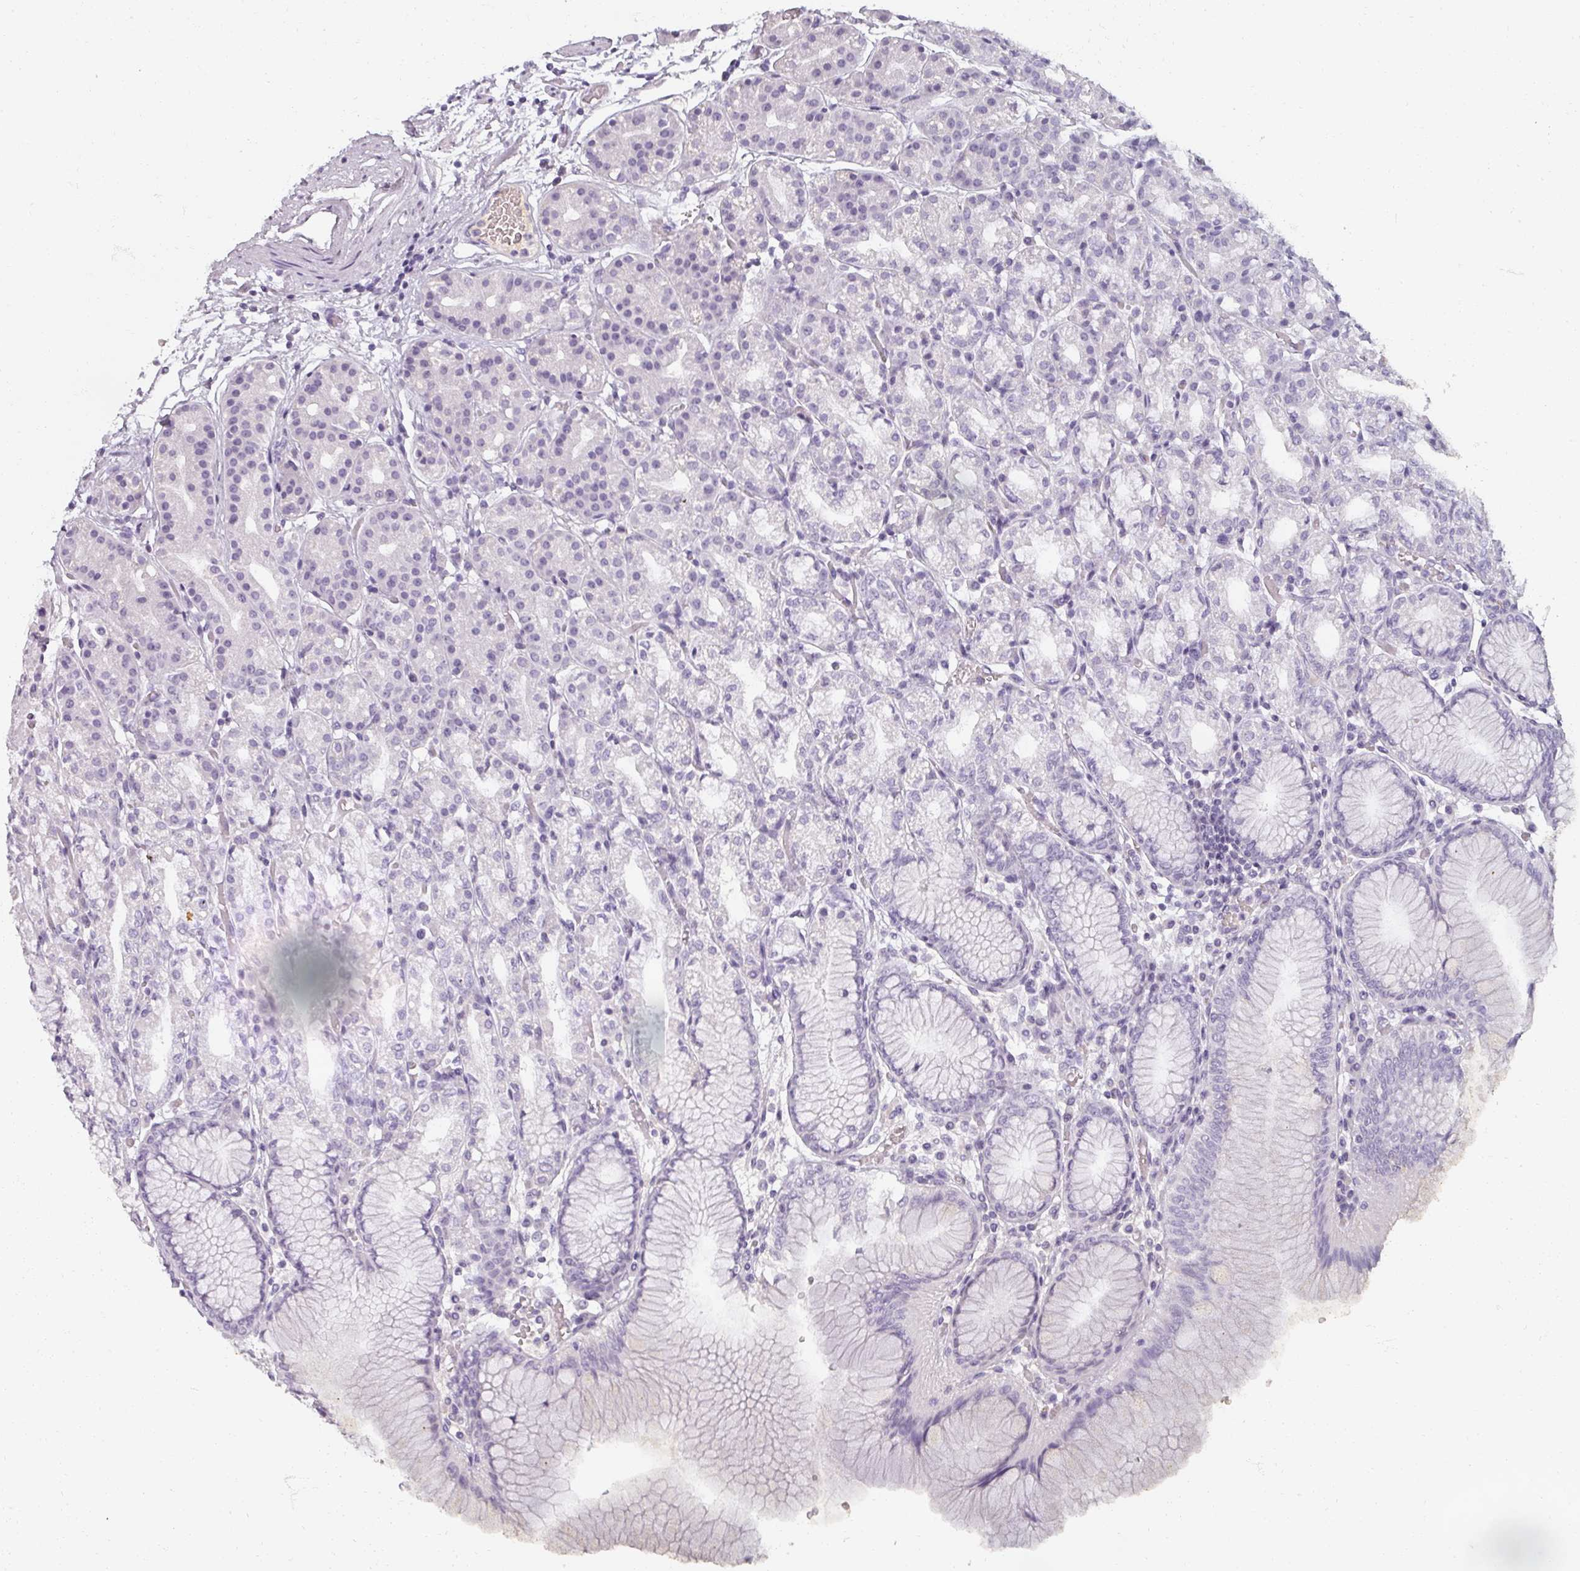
{"staining": {"intensity": "negative", "quantity": "none", "location": "none"}, "tissue": "stomach", "cell_type": "Glandular cells", "image_type": "normal", "snomed": [{"axis": "morphology", "description": "Normal tissue, NOS"}, {"axis": "topography", "description": "Stomach"}], "caption": "There is no significant expression in glandular cells of stomach. The staining was performed using DAB (3,3'-diaminobenzidine) to visualize the protein expression in brown, while the nuclei were stained in blue with hematoxylin (Magnification: 20x).", "gene": "REG3A", "patient": {"sex": "female", "age": 57}}